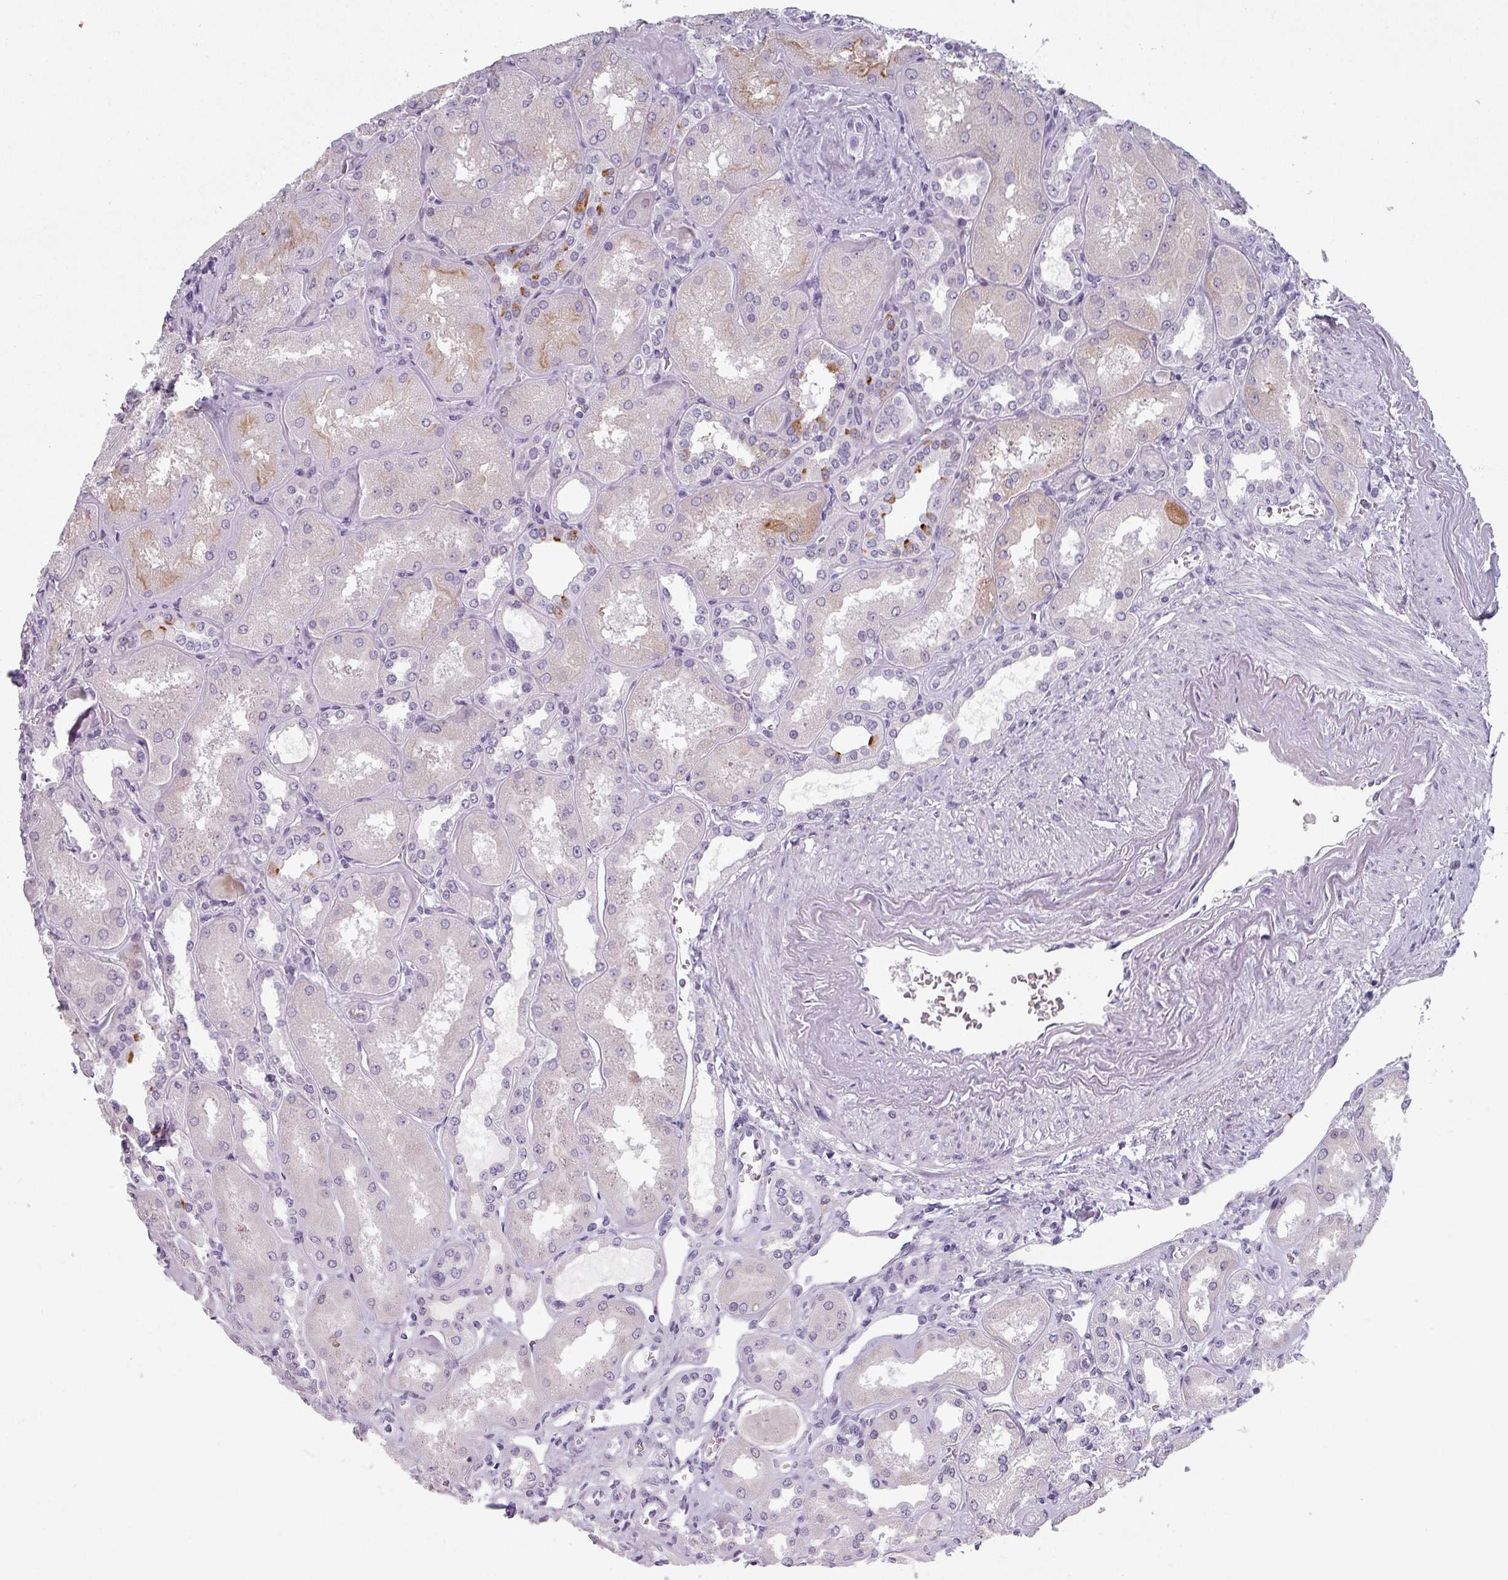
{"staining": {"intensity": "negative", "quantity": "none", "location": "none"}, "tissue": "kidney", "cell_type": "Cells in glomeruli", "image_type": "normal", "snomed": [{"axis": "morphology", "description": "Normal tissue, NOS"}, {"axis": "topography", "description": "Kidney"}], "caption": "DAB immunohistochemical staining of benign human kidney displays no significant positivity in cells in glomeruli. The staining is performed using DAB brown chromogen with nuclei counter-stained in using hematoxylin.", "gene": "SLC35G2", "patient": {"sex": "male", "age": 61}}